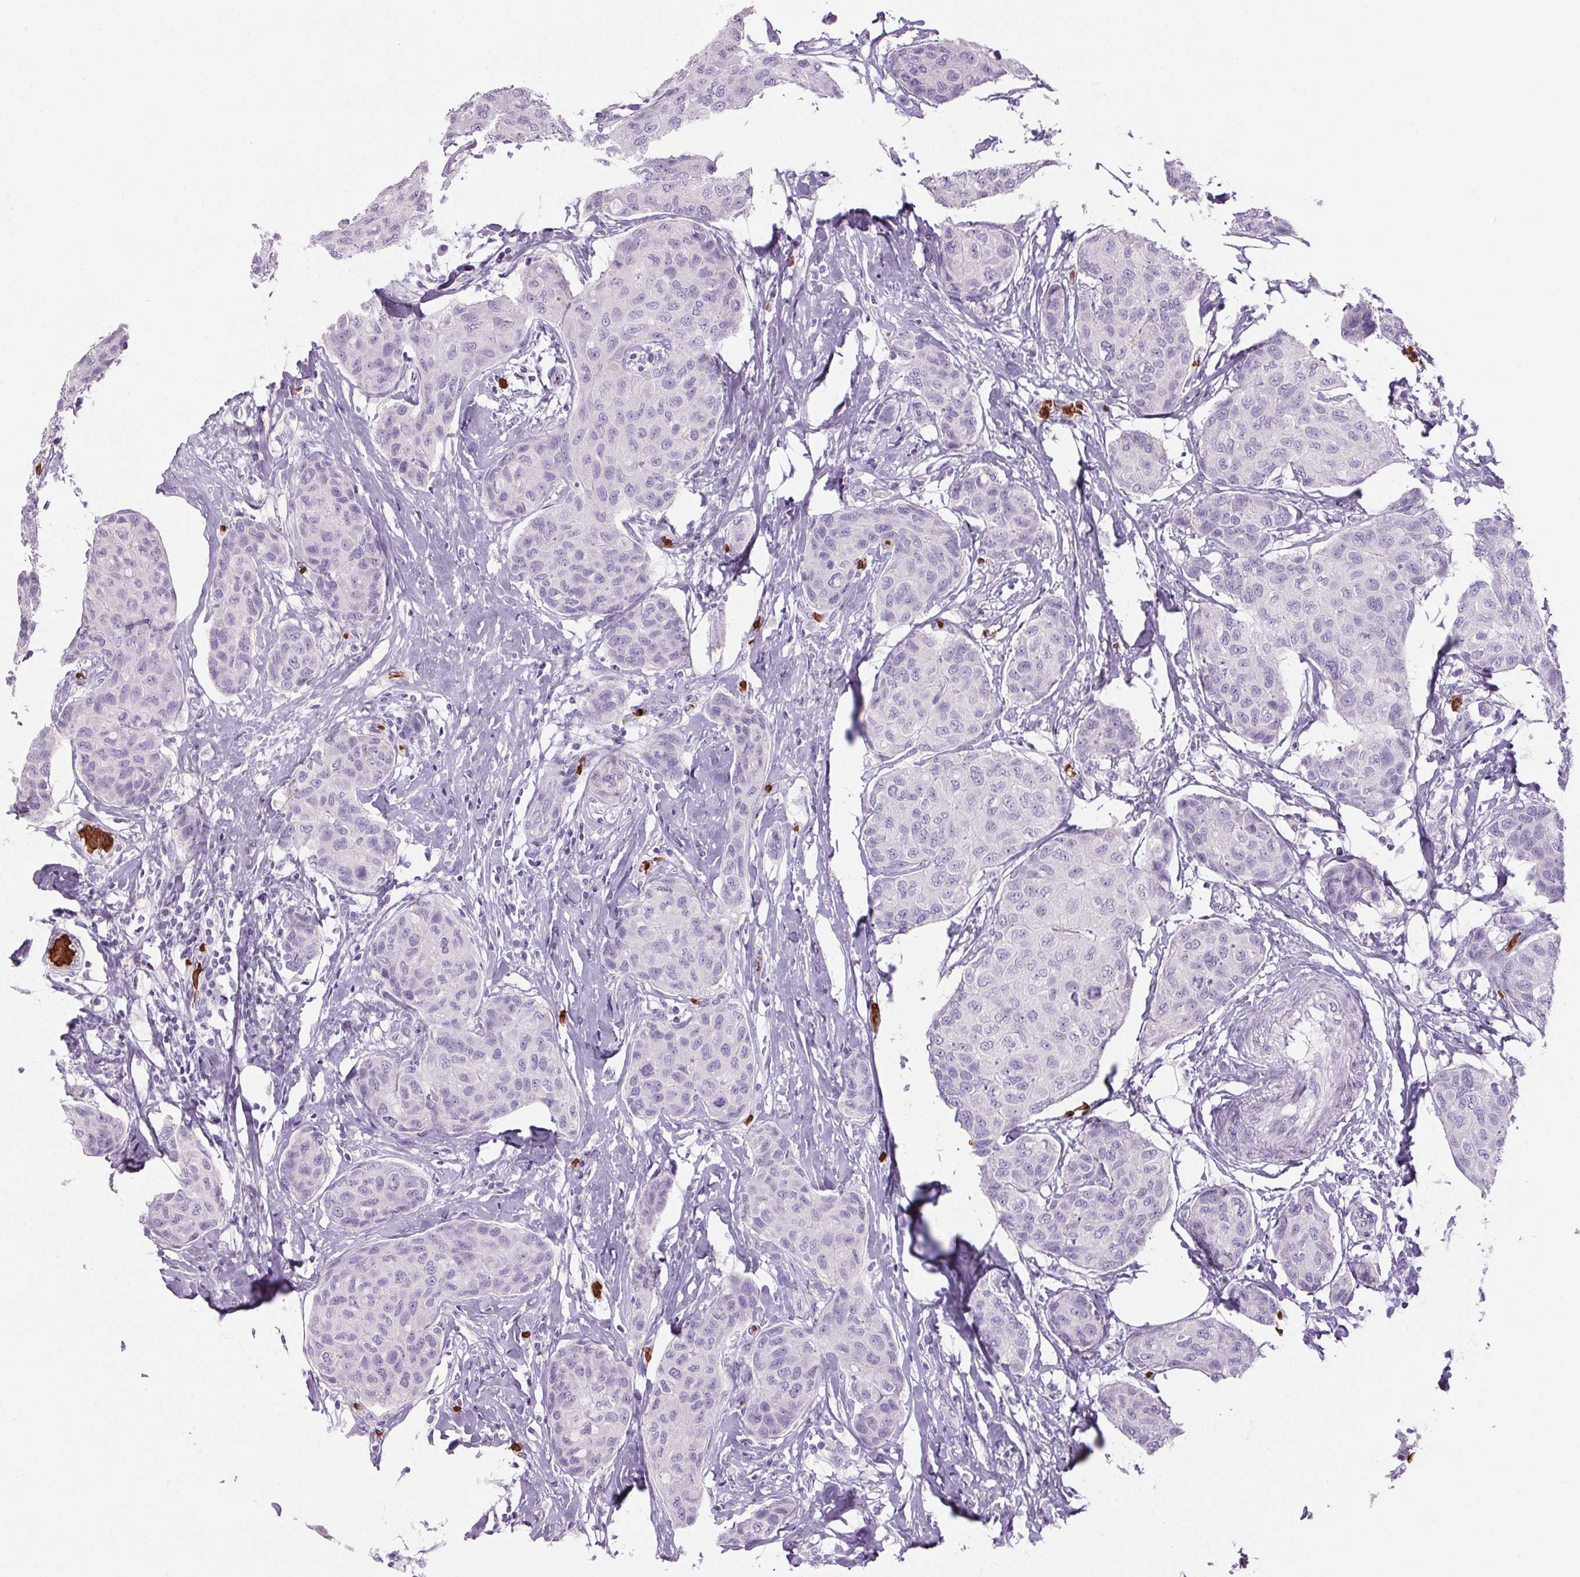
{"staining": {"intensity": "negative", "quantity": "none", "location": "none"}, "tissue": "breast cancer", "cell_type": "Tumor cells", "image_type": "cancer", "snomed": [{"axis": "morphology", "description": "Duct carcinoma"}, {"axis": "topography", "description": "Breast"}], "caption": "The histopathology image displays no staining of tumor cells in breast infiltrating ductal carcinoma.", "gene": "HBQ1", "patient": {"sex": "female", "age": 80}}